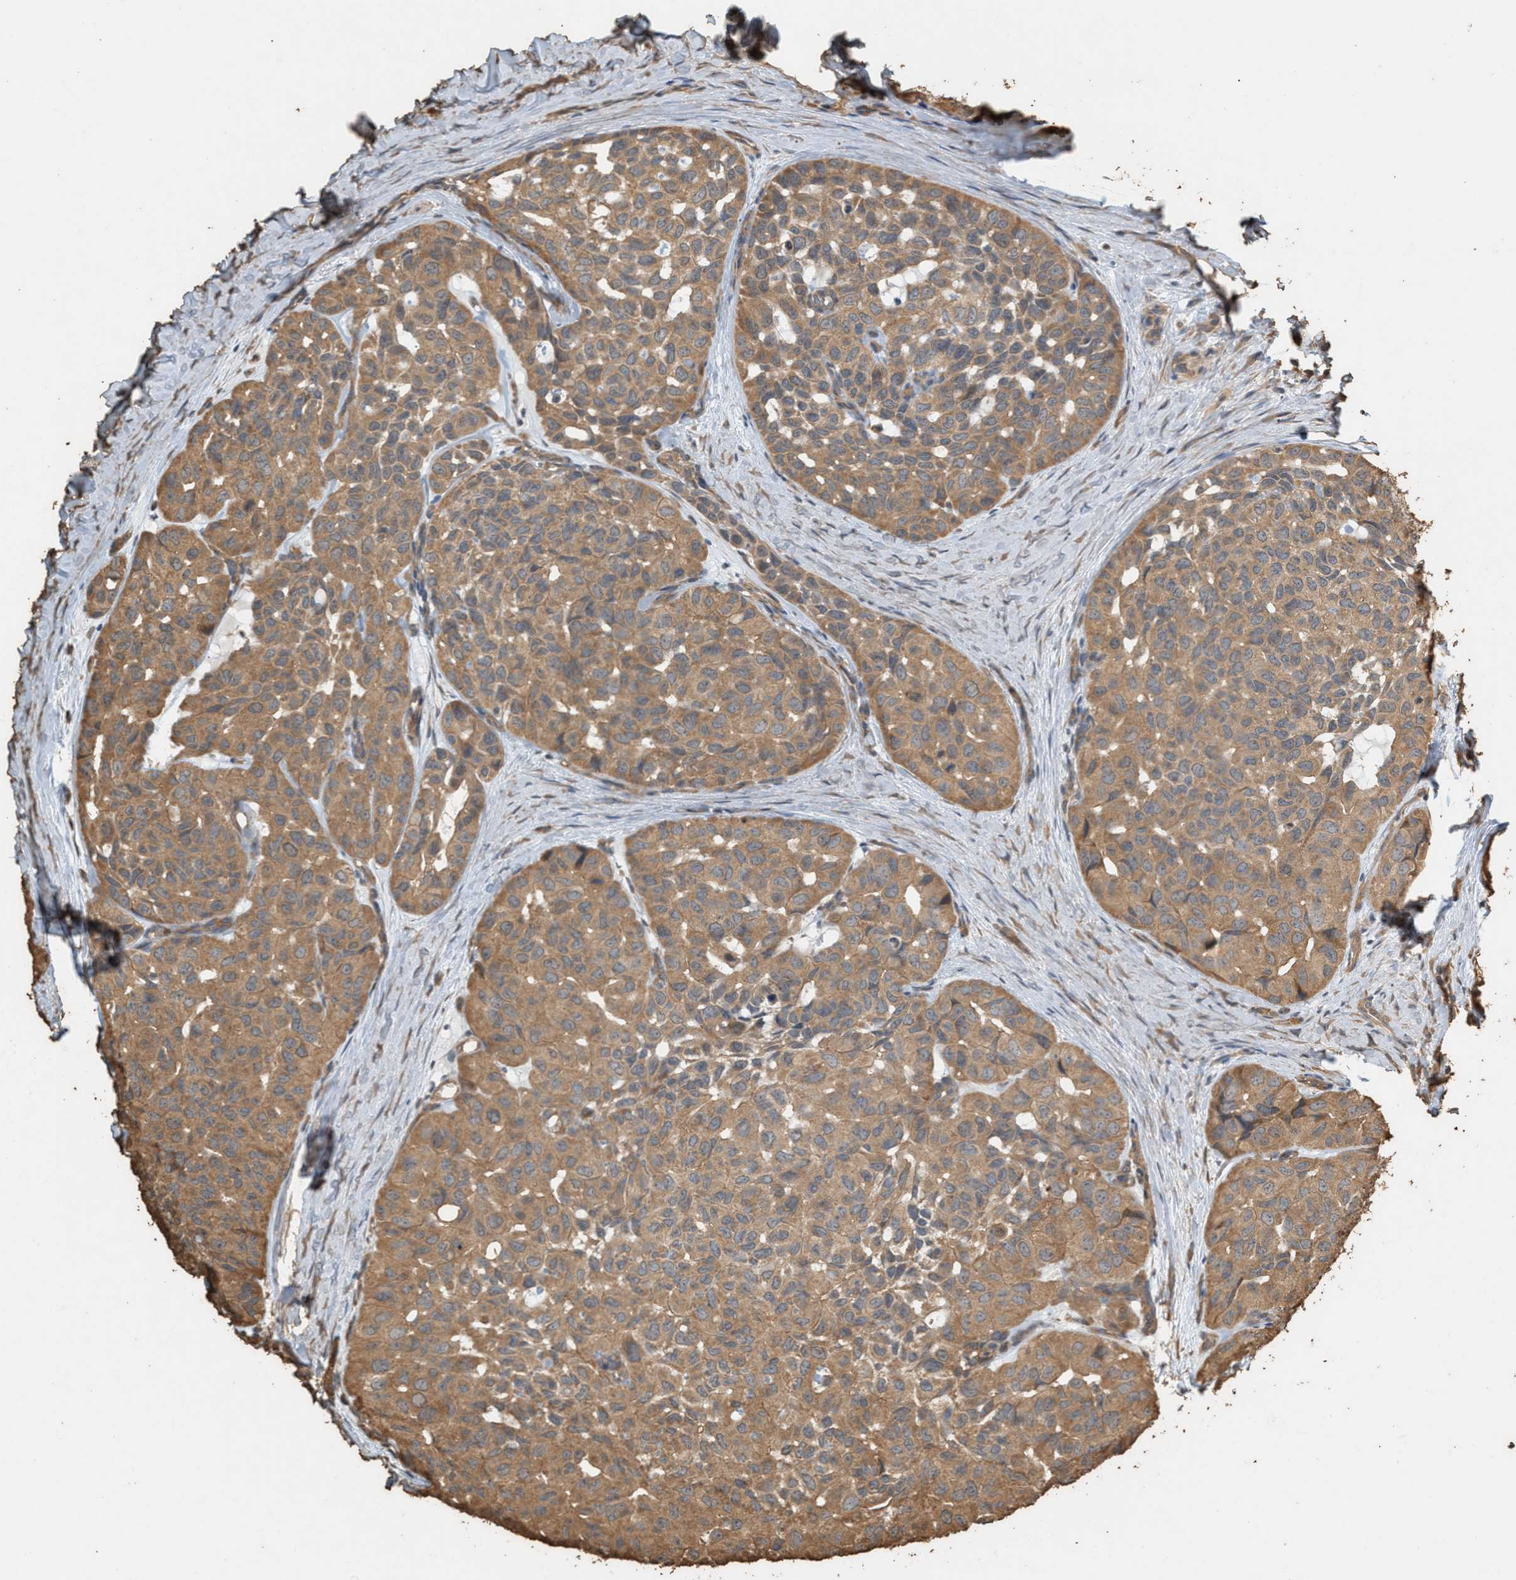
{"staining": {"intensity": "moderate", "quantity": ">75%", "location": "cytoplasmic/membranous"}, "tissue": "head and neck cancer", "cell_type": "Tumor cells", "image_type": "cancer", "snomed": [{"axis": "morphology", "description": "Adenocarcinoma, NOS"}, {"axis": "topography", "description": "Salivary gland, NOS"}, {"axis": "topography", "description": "Head-Neck"}], "caption": "The immunohistochemical stain labels moderate cytoplasmic/membranous positivity in tumor cells of head and neck adenocarcinoma tissue.", "gene": "DCAF7", "patient": {"sex": "female", "age": 76}}